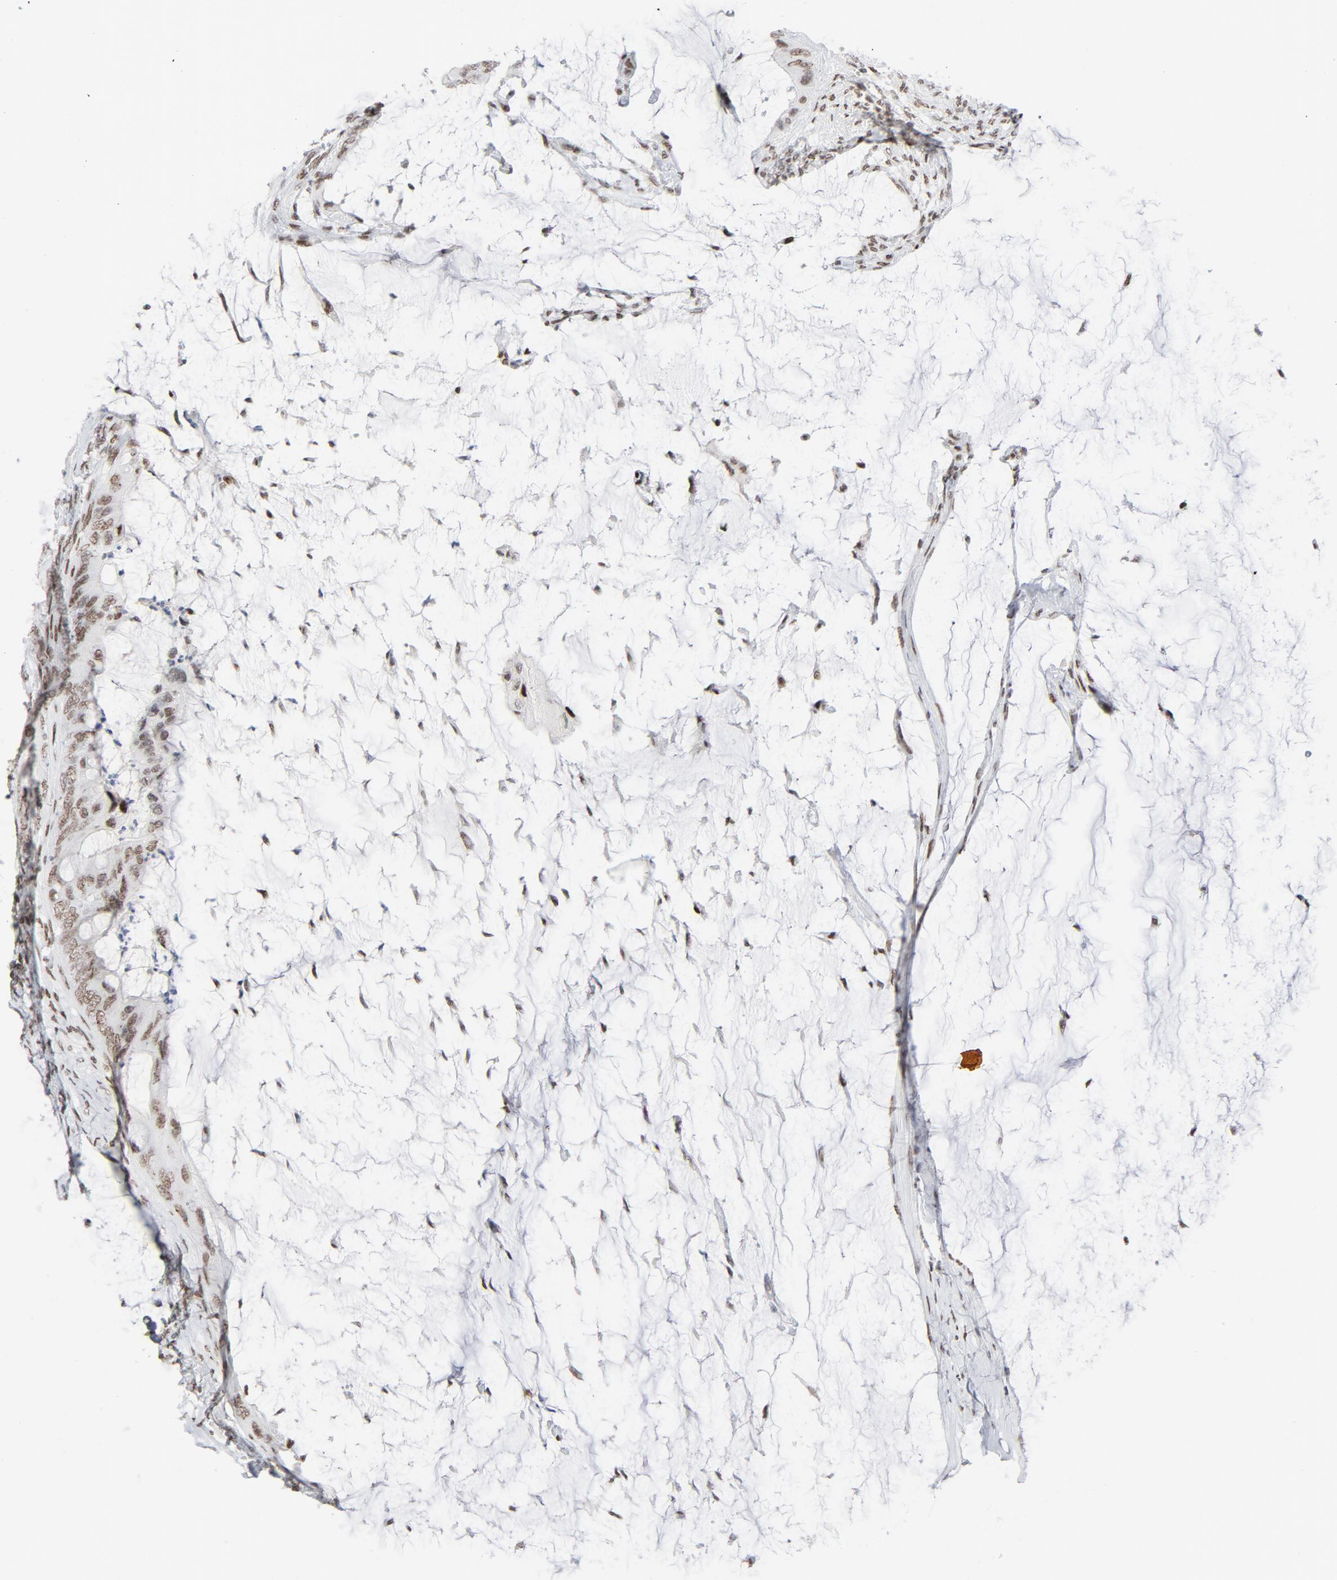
{"staining": {"intensity": "weak", "quantity": ">75%", "location": "nuclear"}, "tissue": "colorectal cancer", "cell_type": "Tumor cells", "image_type": "cancer", "snomed": [{"axis": "morphology", "description": "Normal tissue, NOS"}, {"axis": "morphology", "description": "Adenocarcinoma, NOS"}, {"axis": "topography", "description": "Rectum"}, {"axis": "topography", "description": "Peripheral nerve tissue"}], "caption": "Protein expression analysis of human adenocarcinoma (colorectal) reveals weak nuclear staining in approximately >75% of tumor cells. The staining was performed using DAB (3,3'-diaminobenzidine) to visualize the protein expression in brown, while the nuclei were stained in blue with hematoxylin (Magnification: 20x).", "gene": "HSF1", "patient": {"sex": "female", "age": 77}}